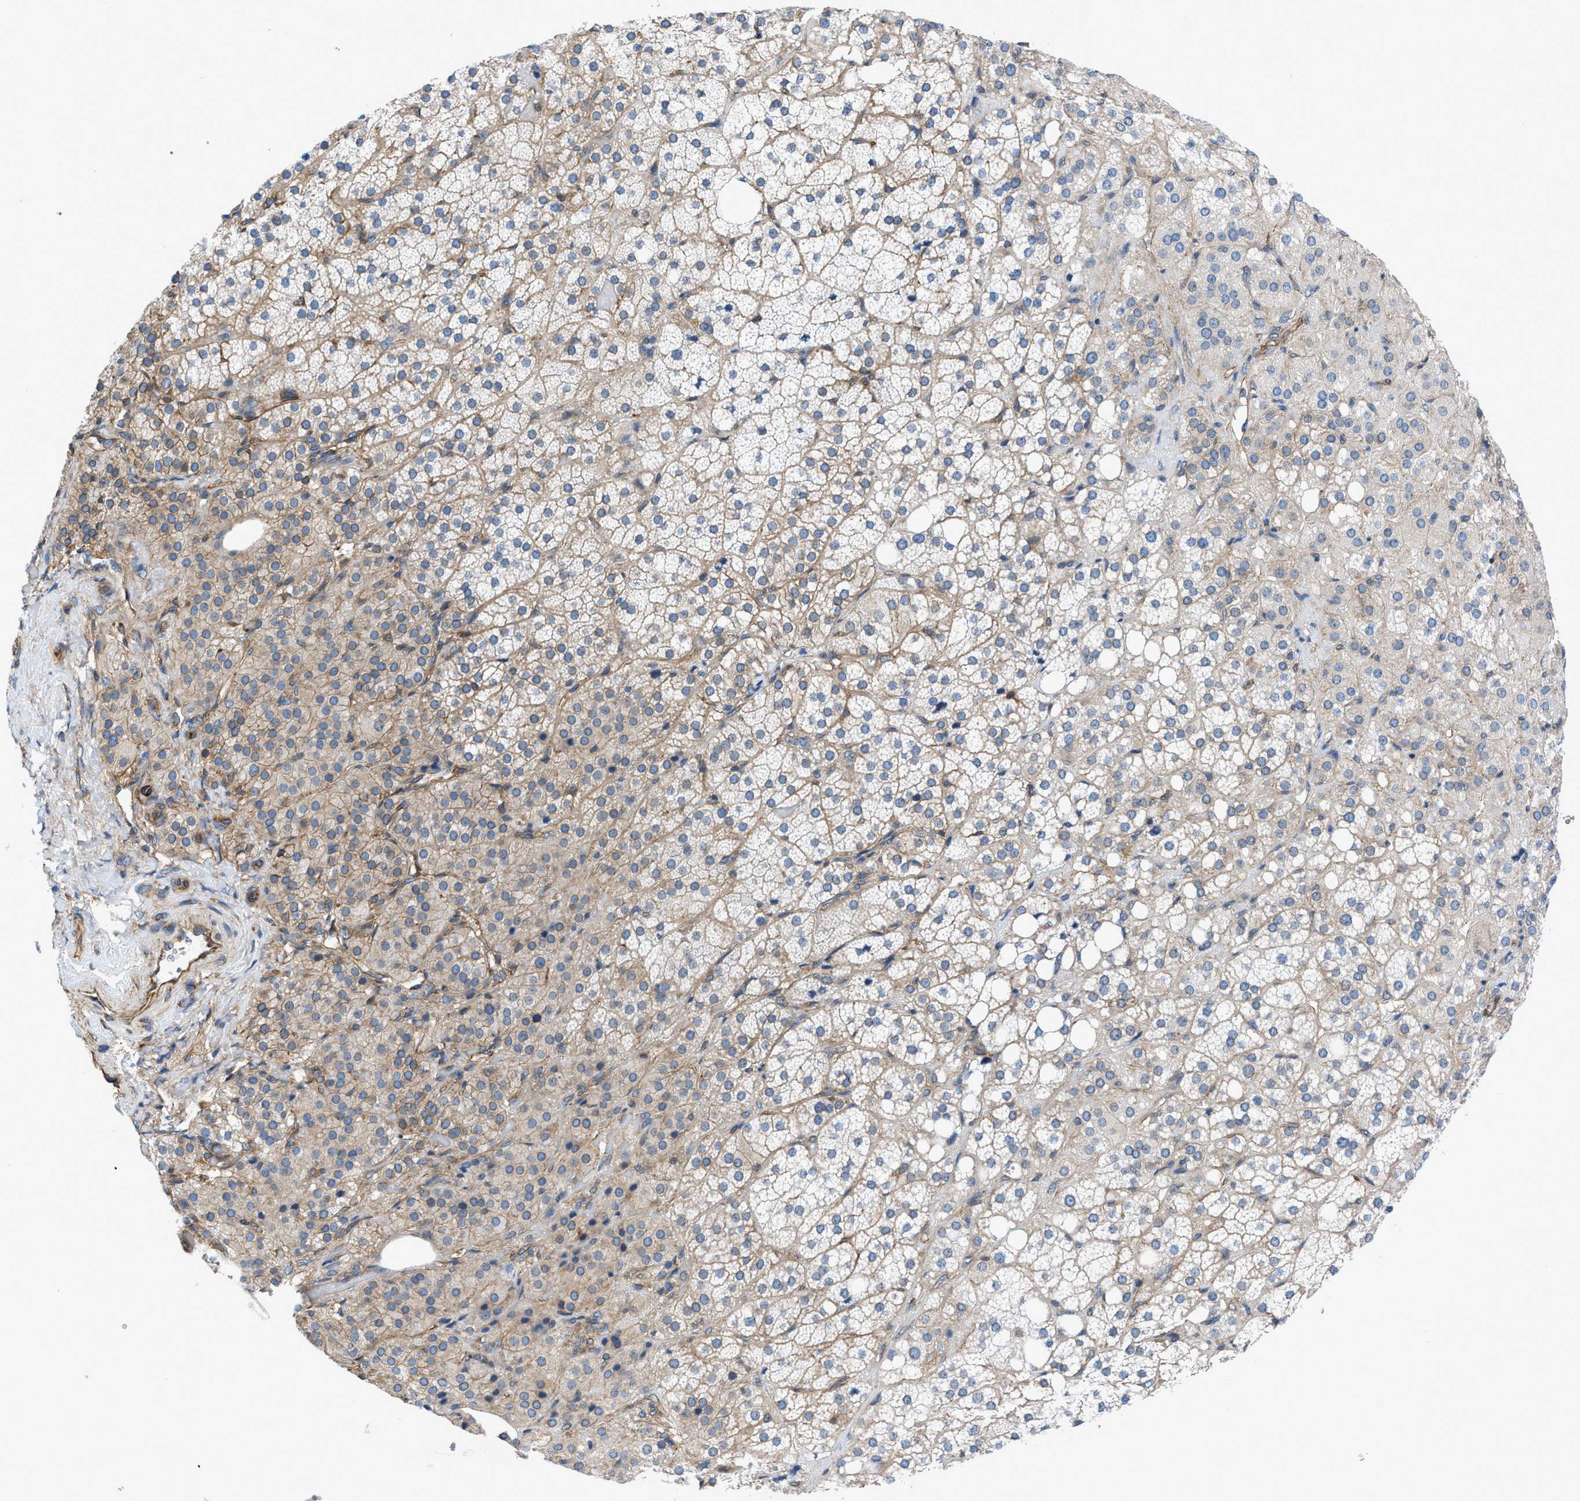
{"staining": {"intensity": "weak", "quantity": ">75%", "location": "cytoplasmic/membranous"}, "tissue": "adrenal gland", "cell_type": "Glandular cells", "image_type": "normal", "snomed": [{"axis": "morphology", "description": "Normal tissue, NOS"}, {"axis": "topography", "description": "Adrenal gland"}], "caption": "Weak cytoplasmic/membranous expression for a protein is present in about >75% of glandular cells of benign adrenal gland using immunohistochemistry.", "gene": "DMAC1", "patient": {"sex": "female", "age": 59}}